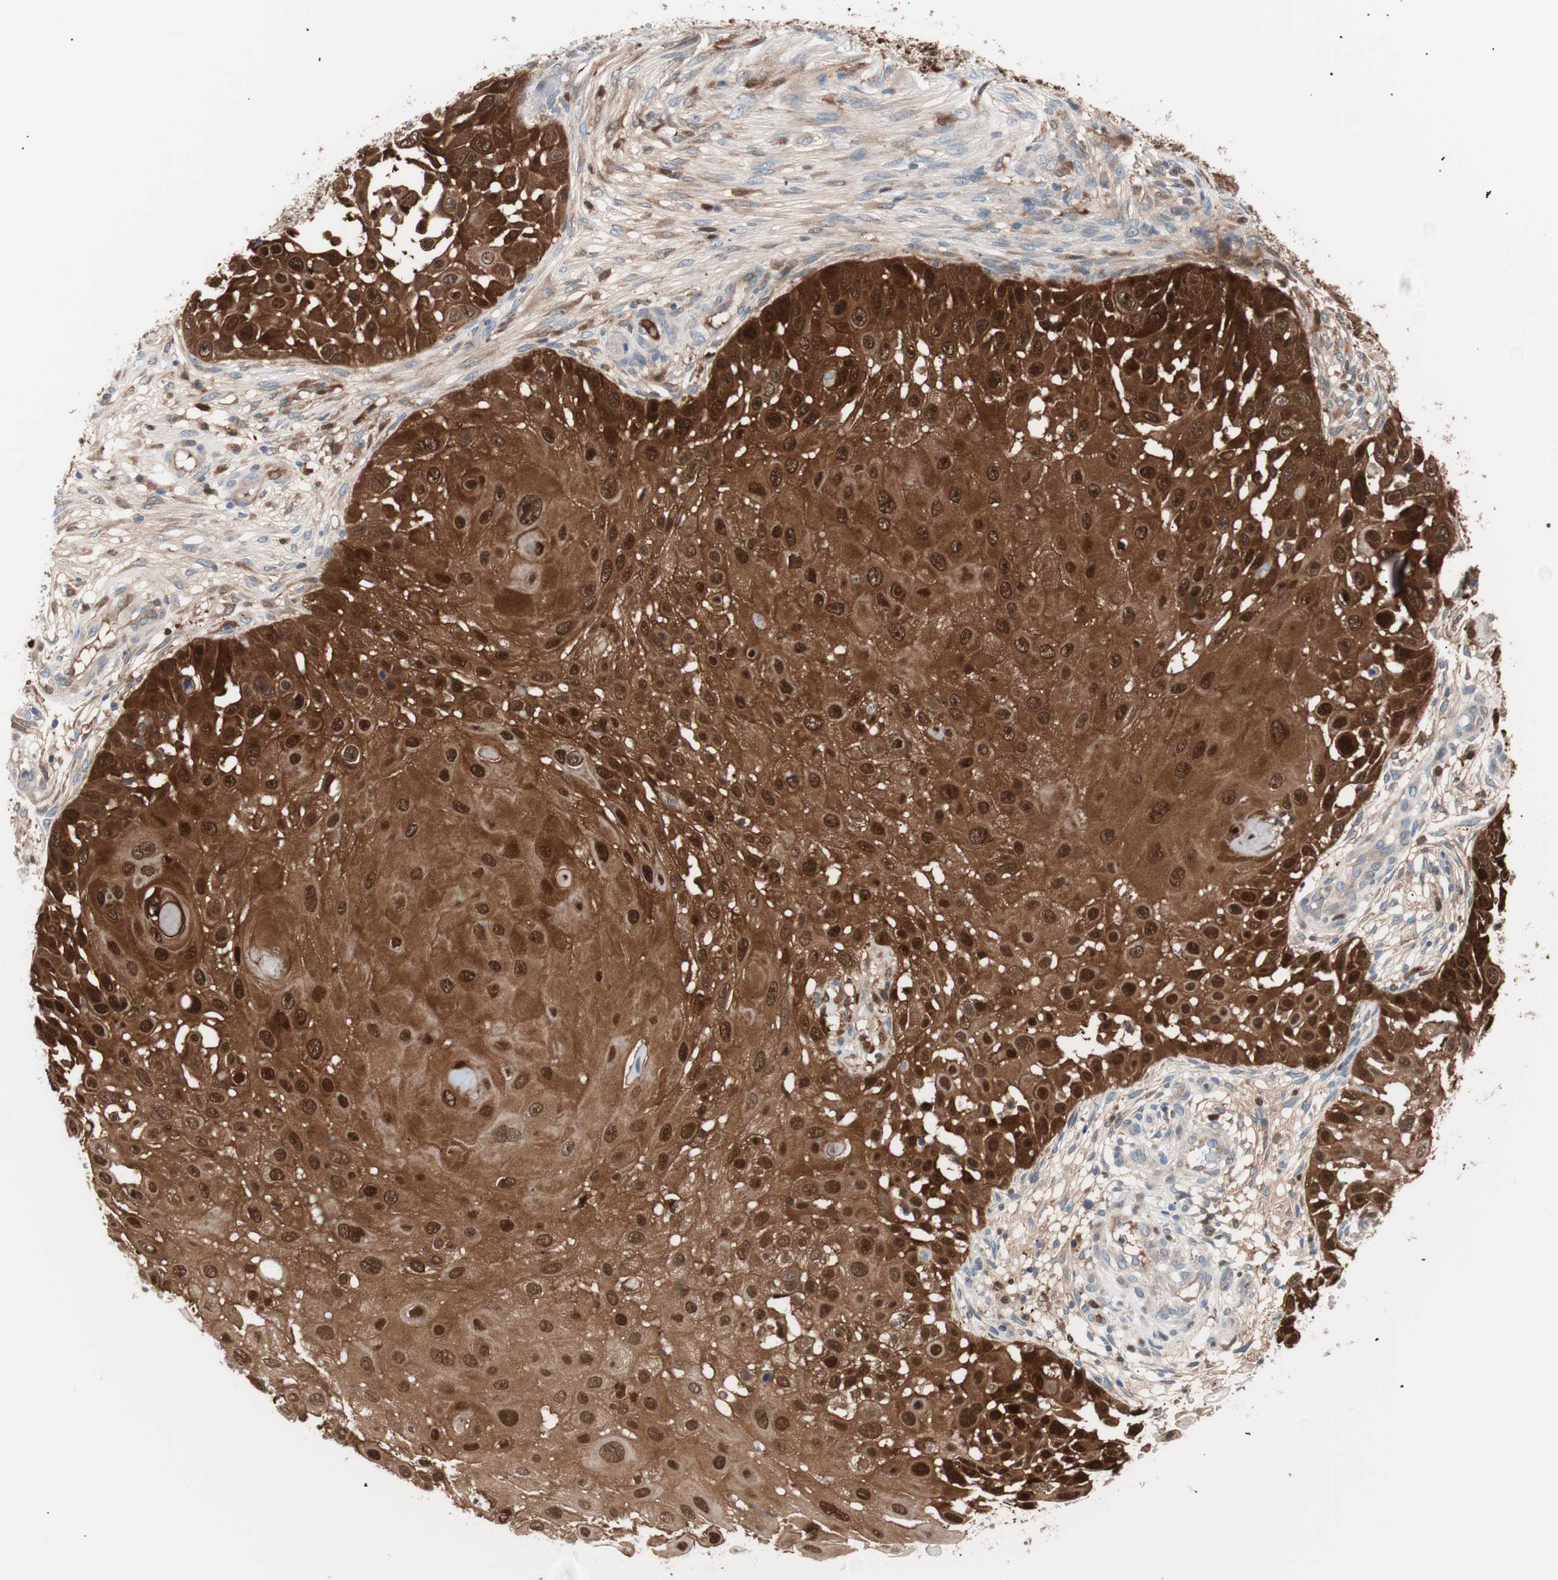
{"staining": {"intensity": "strong", "quantity": ">75%", "location": "cytoplasmic/membranous,nuclear"}, "tissue": "skin cancer", "cell_type": "Tumor cells", "image_type": "cancer", "snomed": [{"axis": "morphology", "description": "Squamous cell carcinoma, NOS"}, {"axis": "topography", "description": "Skin"}], "caption": "A high amount of strong cytoplasmic/membranous and nuclear positivity is identified in approximately >75% of tumor cells in skin cancer tissue. (DAB (3,3'-diaminobenzidine) IHC with brightfield microscopy, high magnification).", "gene": "IL18", "patient": {"sex": "female", "age": 44}}